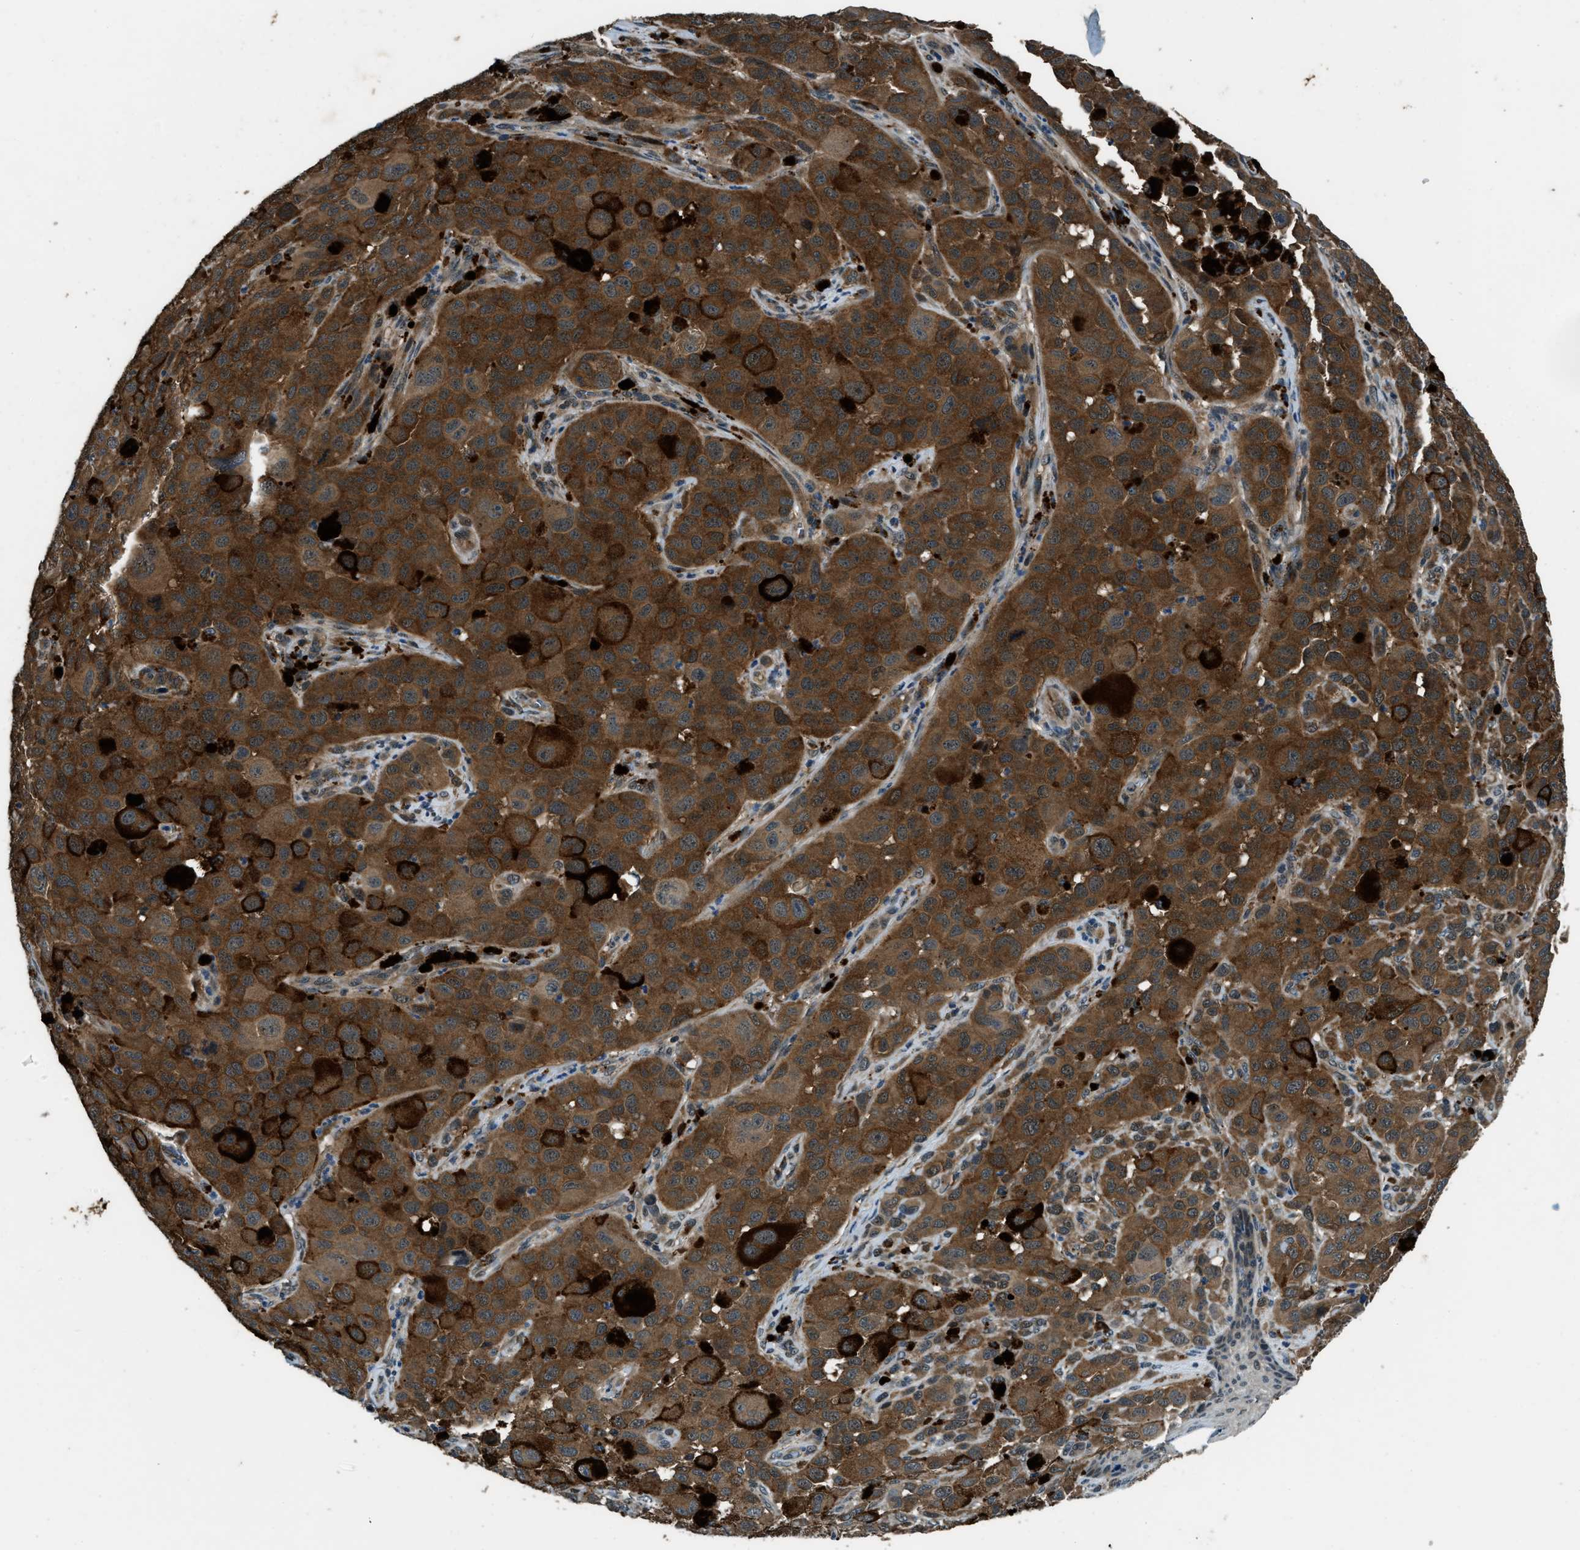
{"staining": {"intensity": "strong", "quantity": ">75%", "location": "cytoplasmic/membranous"}, "tissue": "melanoma", "cell_type": "Tumor cells", "image_type": "cancer", "snomed": [{"axis": "morphology", "description": "Malignant melanoma, NOS"}, {"axis": "topography", "description": "Skin"}], "caption": "Brown immunohistochemical staining in malignant melanoma demonstrates strong cytoplasmic/membranous expression in approximately >75% of tumor cells. The protein is shown in brown color, while the nuclei are stained blue.", "gene": "NUDCD3", "patient": {"sex": "male", "age": 96}}